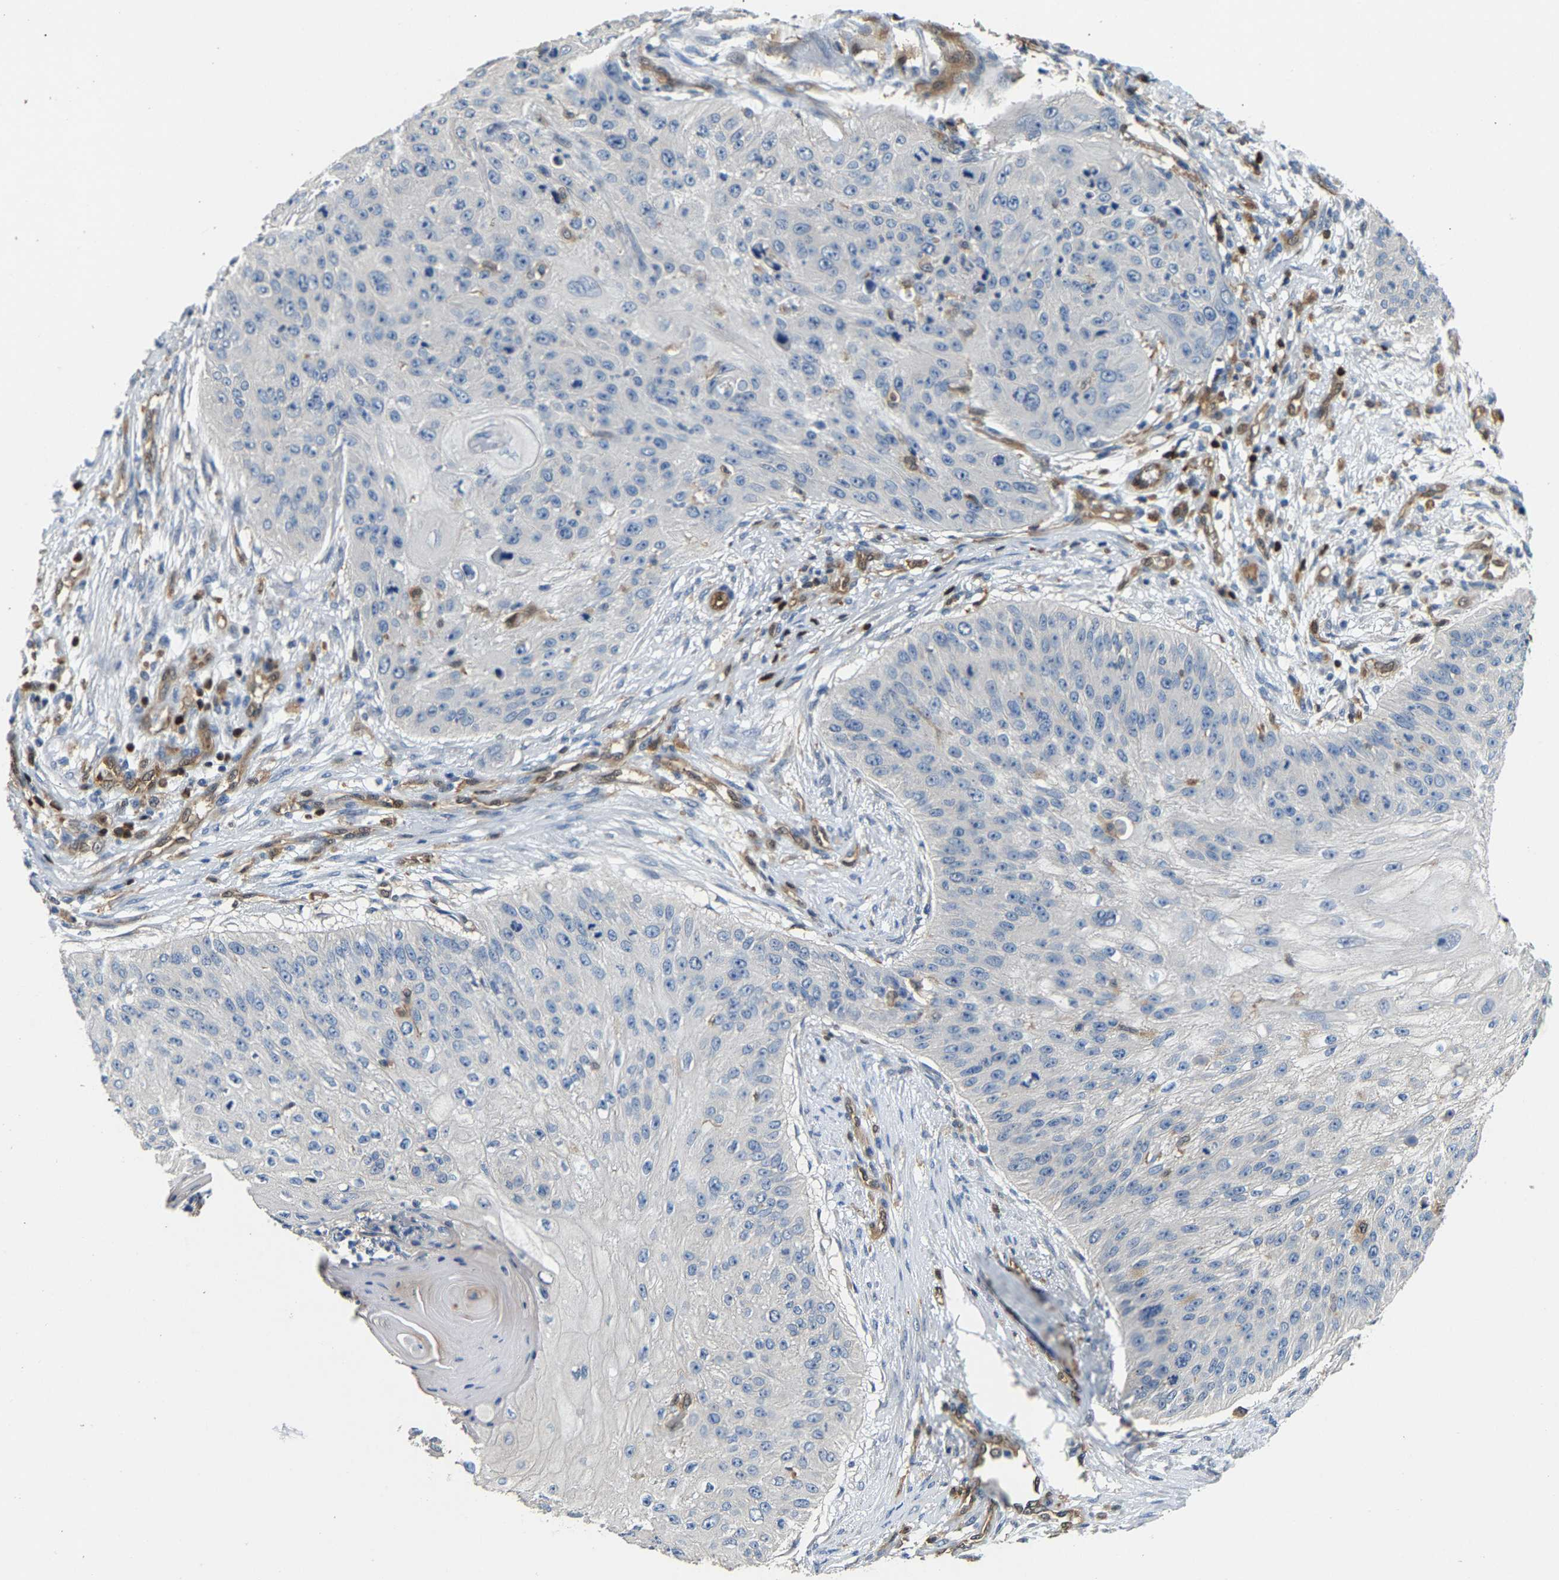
{"staining": {"intensity": "negative", "quantity": "none", "location": "none"}, "tissue": "skin cancer", "cell_type": "Tumor cells", "image_type": "cancer", "snomed": [{"axis": "morphology", "description": "Squamous cell carcinoma, NOS"}, {"axis": "topography", "description": "Skin"}], "caption": "Immunohistochemical staining of squamous cell carcinoma (skin) reveals no significant expression in tumor cells. (DAB immunohistochemistry (IHC) visualized using brightfield microscopy, high magnification).", "gene": "GIMAP7", "patient": {"sex": "female", "age": 80}}